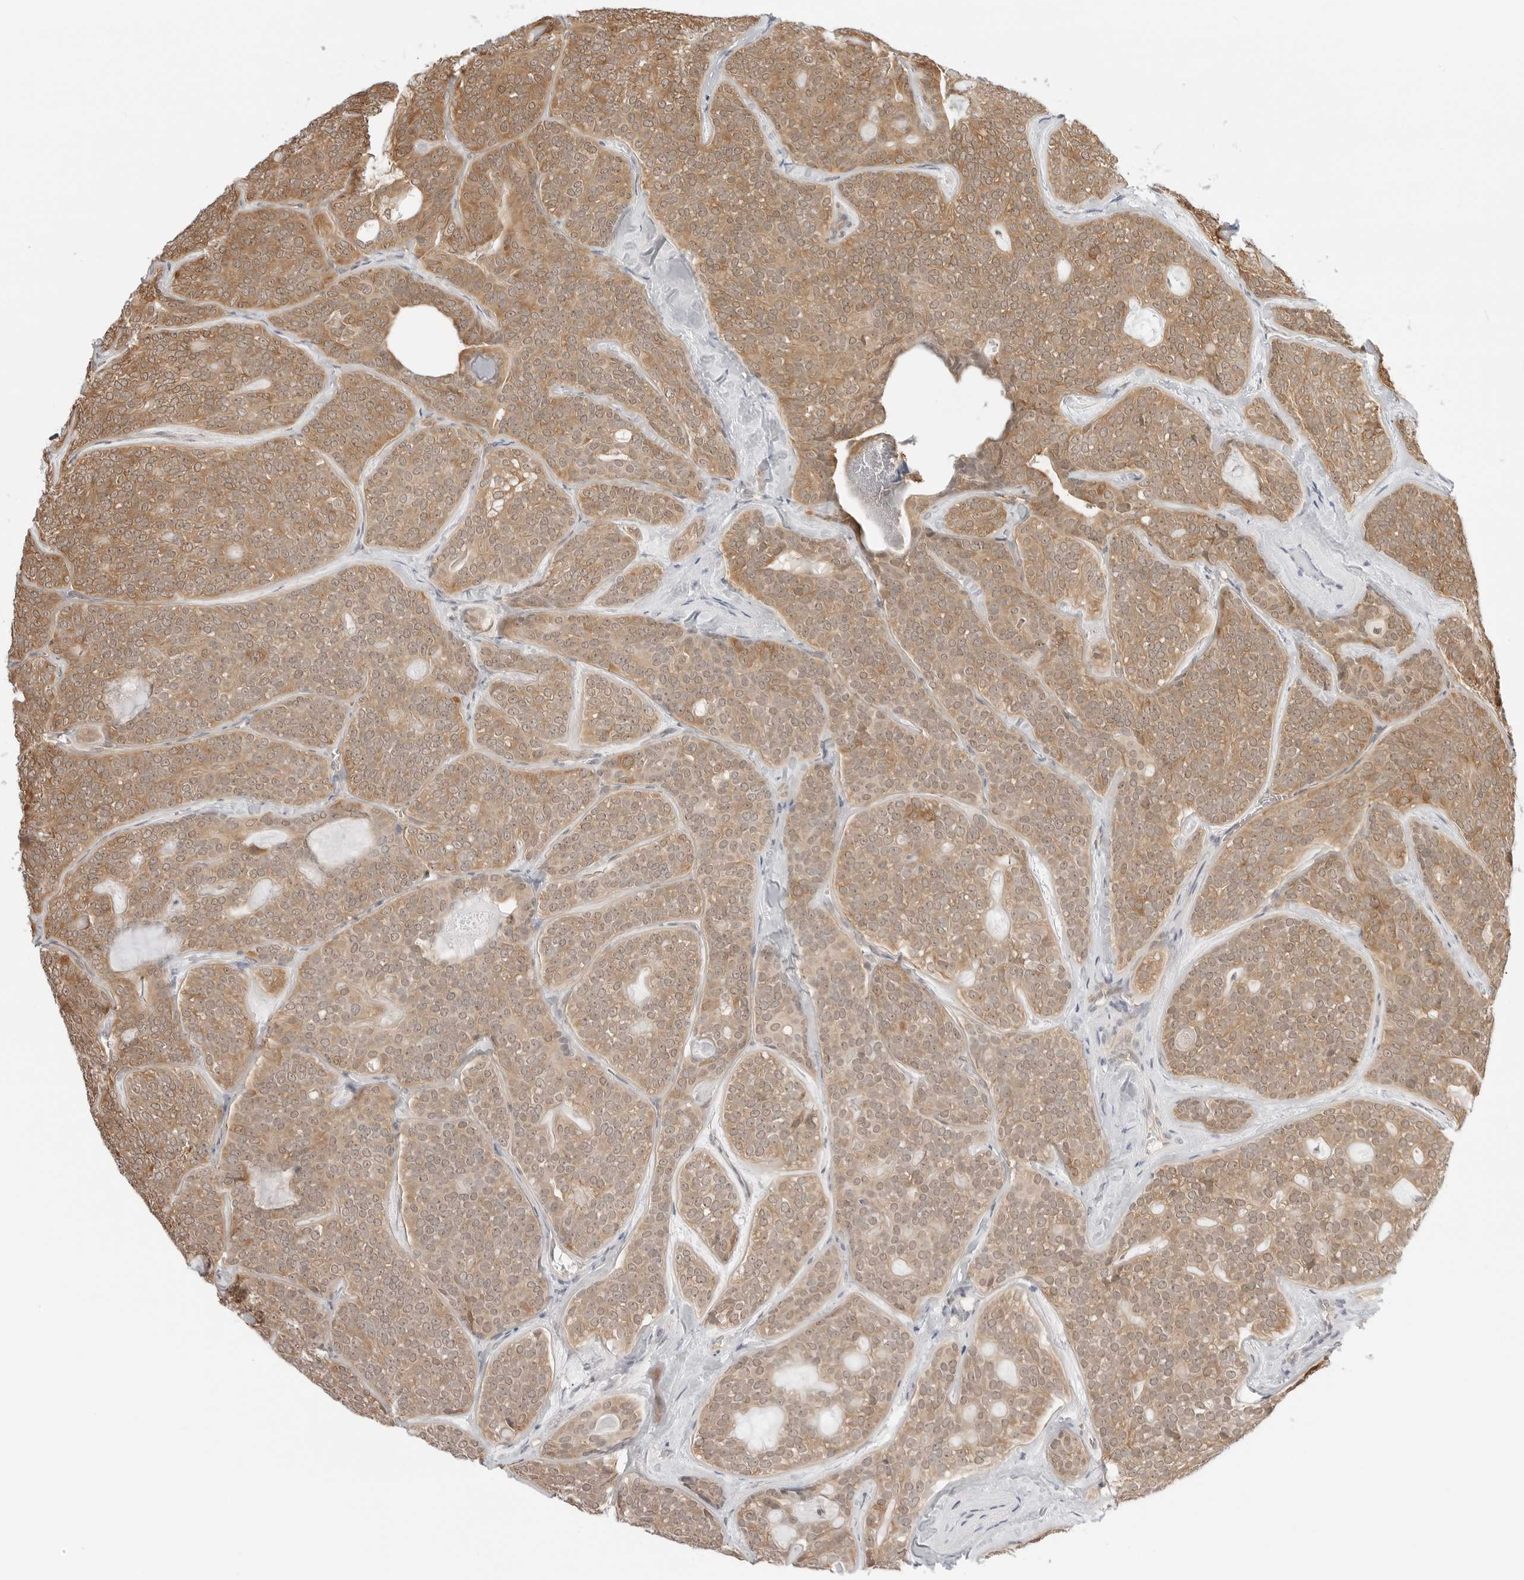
{"staining": {"intensity": "moderate", "quantity": ">75%", "location": "cytoplasmic/membranous,nuclear"}, "tissue": "head and neck cancer", "cell_type": "Tumor cells", "image_type": "cancer", "snomed": [{"axis": "morphology", "description": "Adenocarcinoma, NOS"}, {"axis": "topography", "description": "Head-Neck"}], "caption": "Tumor cells exhibit medium levels of moderate cytoplasmic/membranous and nuclear staining in about >75% of cells in adenocarcinoma (head and neck).", "gene": "NUDC", "patient": {"sex": "male", "age": 66}}